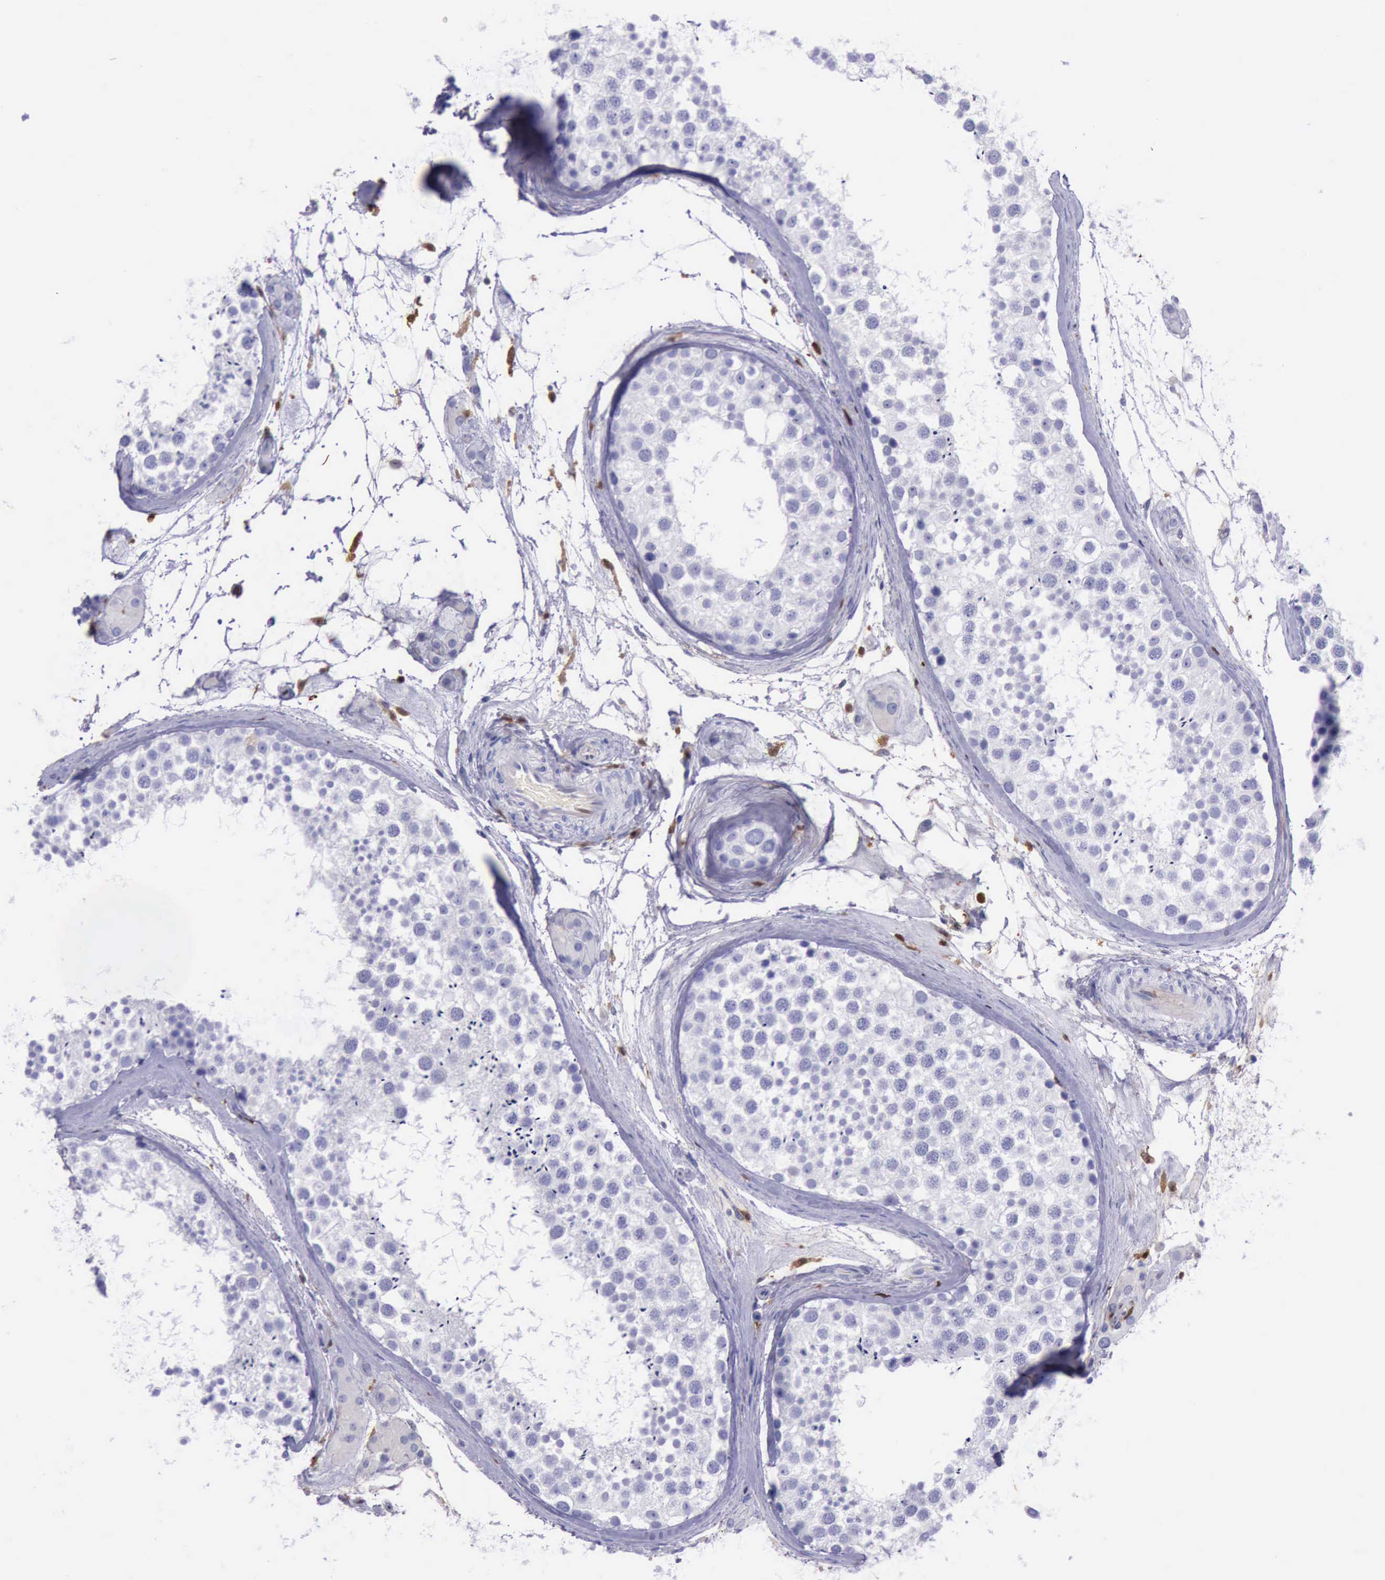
{"staining": {"intensity": "negative", "quantity": "none", "location": "none"}, "tissue": "testis", "cell_type": "Cells in seminiferous ducts", "image_type": "normal", "snomed": [{"axis": "morphology", "description": "Normal tissue, NOS"}, {"axis": "topography", "description": "Testis"}], "caption": "Testis stained for a protein using immunohistochemistry demonstrates no expression cells in seminiferous ducts.", "gene": "TYMP", "patient": {"sex": "male", "age": 46}}